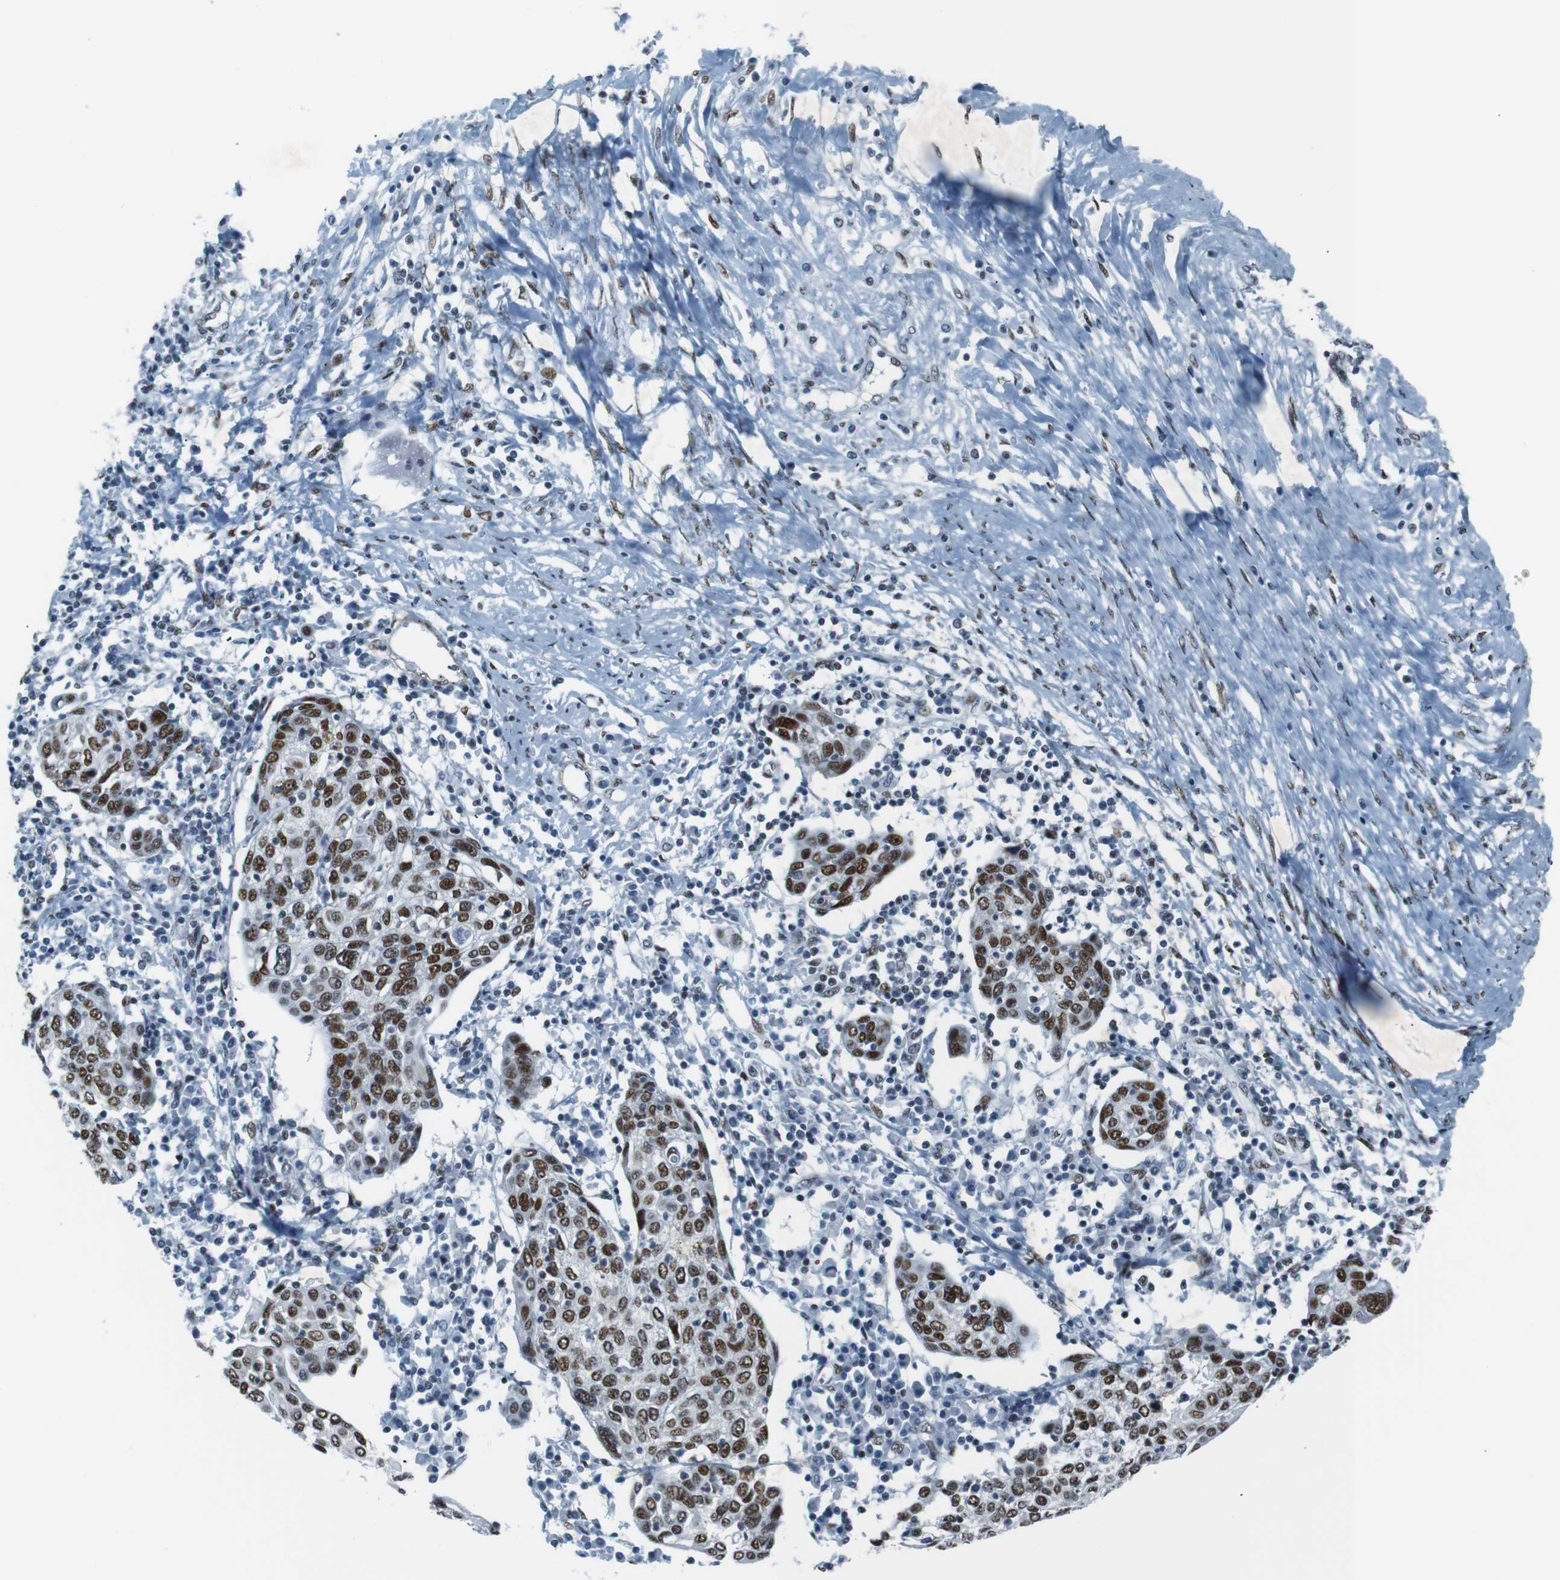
{"staining": {"intensity": "strong", "quantity": ">75%", "location": "nuclear"}, "tissue": "cervical cancer", "cell_type": "Tumor cells", "image_type": "cancer", "snomed": [{"axis": "morphology", "description": "Squamous cell carcinoma, NOS"}, {"axis": "topography", "description": "Cervix"}], "caption": "Cervical cancer tissue exhibits strong nuclear positivity in approximately >75% of tumor cells", "gene": "HEXIM1", "patient": {"sex": "female", "age": 40}}